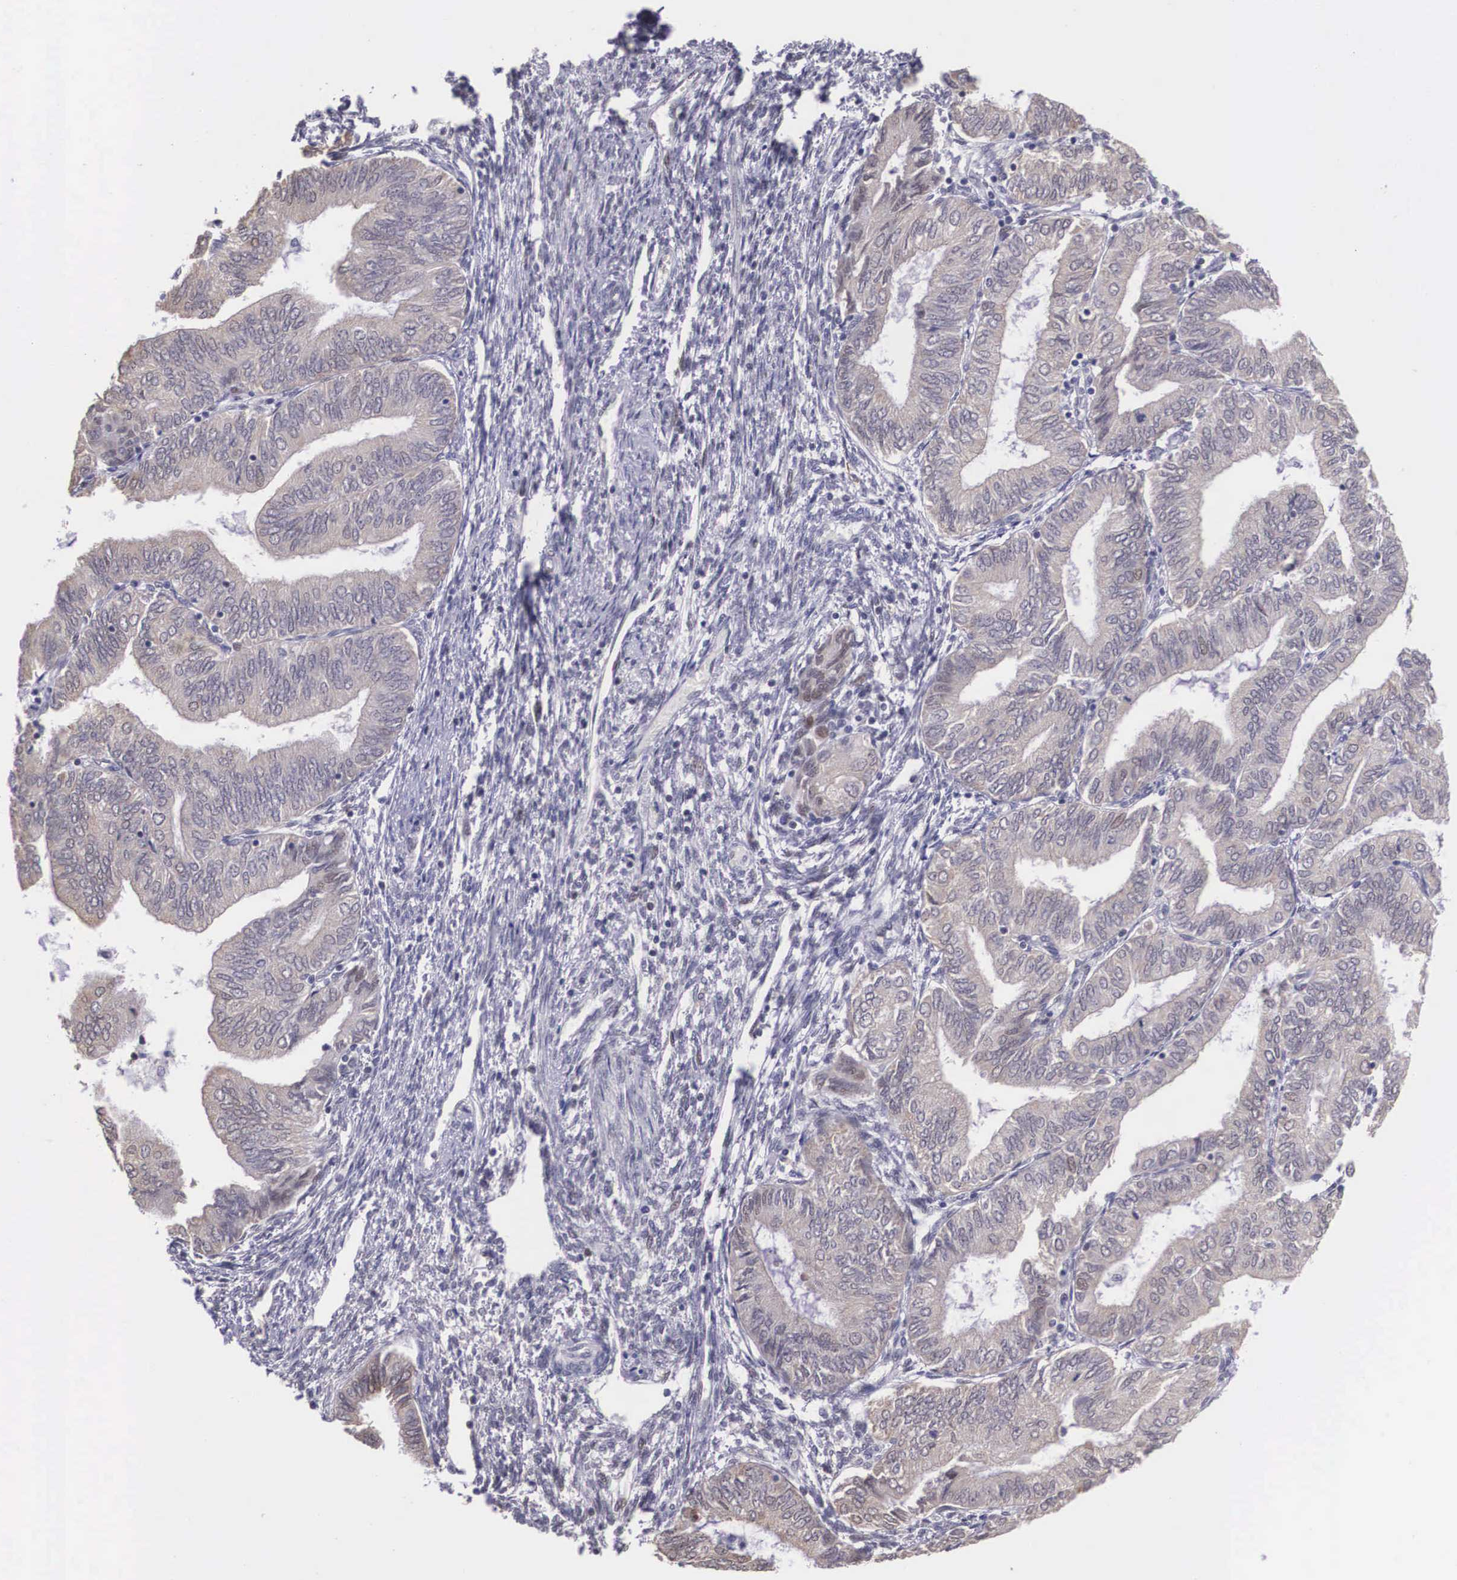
{"staining": {"intensity": "weak", "quantity": "<25%", "location": "cytoplasmic/membranous"}, "tissue": "endometrial cancer", "cell_type": "Tumor cells", "image_type": "cancer", "snomed": [{"axis": "morphology", "description": "Adenocarcinoma, NOS"}, {"axis": "topography", "description": "Endometrium"}], "caption": "Immunohistochemical staining of endometrial cancer (adenocarcinoma) displays no significant staining in tumor cells. (DAB (3,3'-diaminobenzidine) immunohistochemistry with hematoxylin counter stain).", "gene": "SLC25A21", "patient": {"sex": "female", "age": 51}}